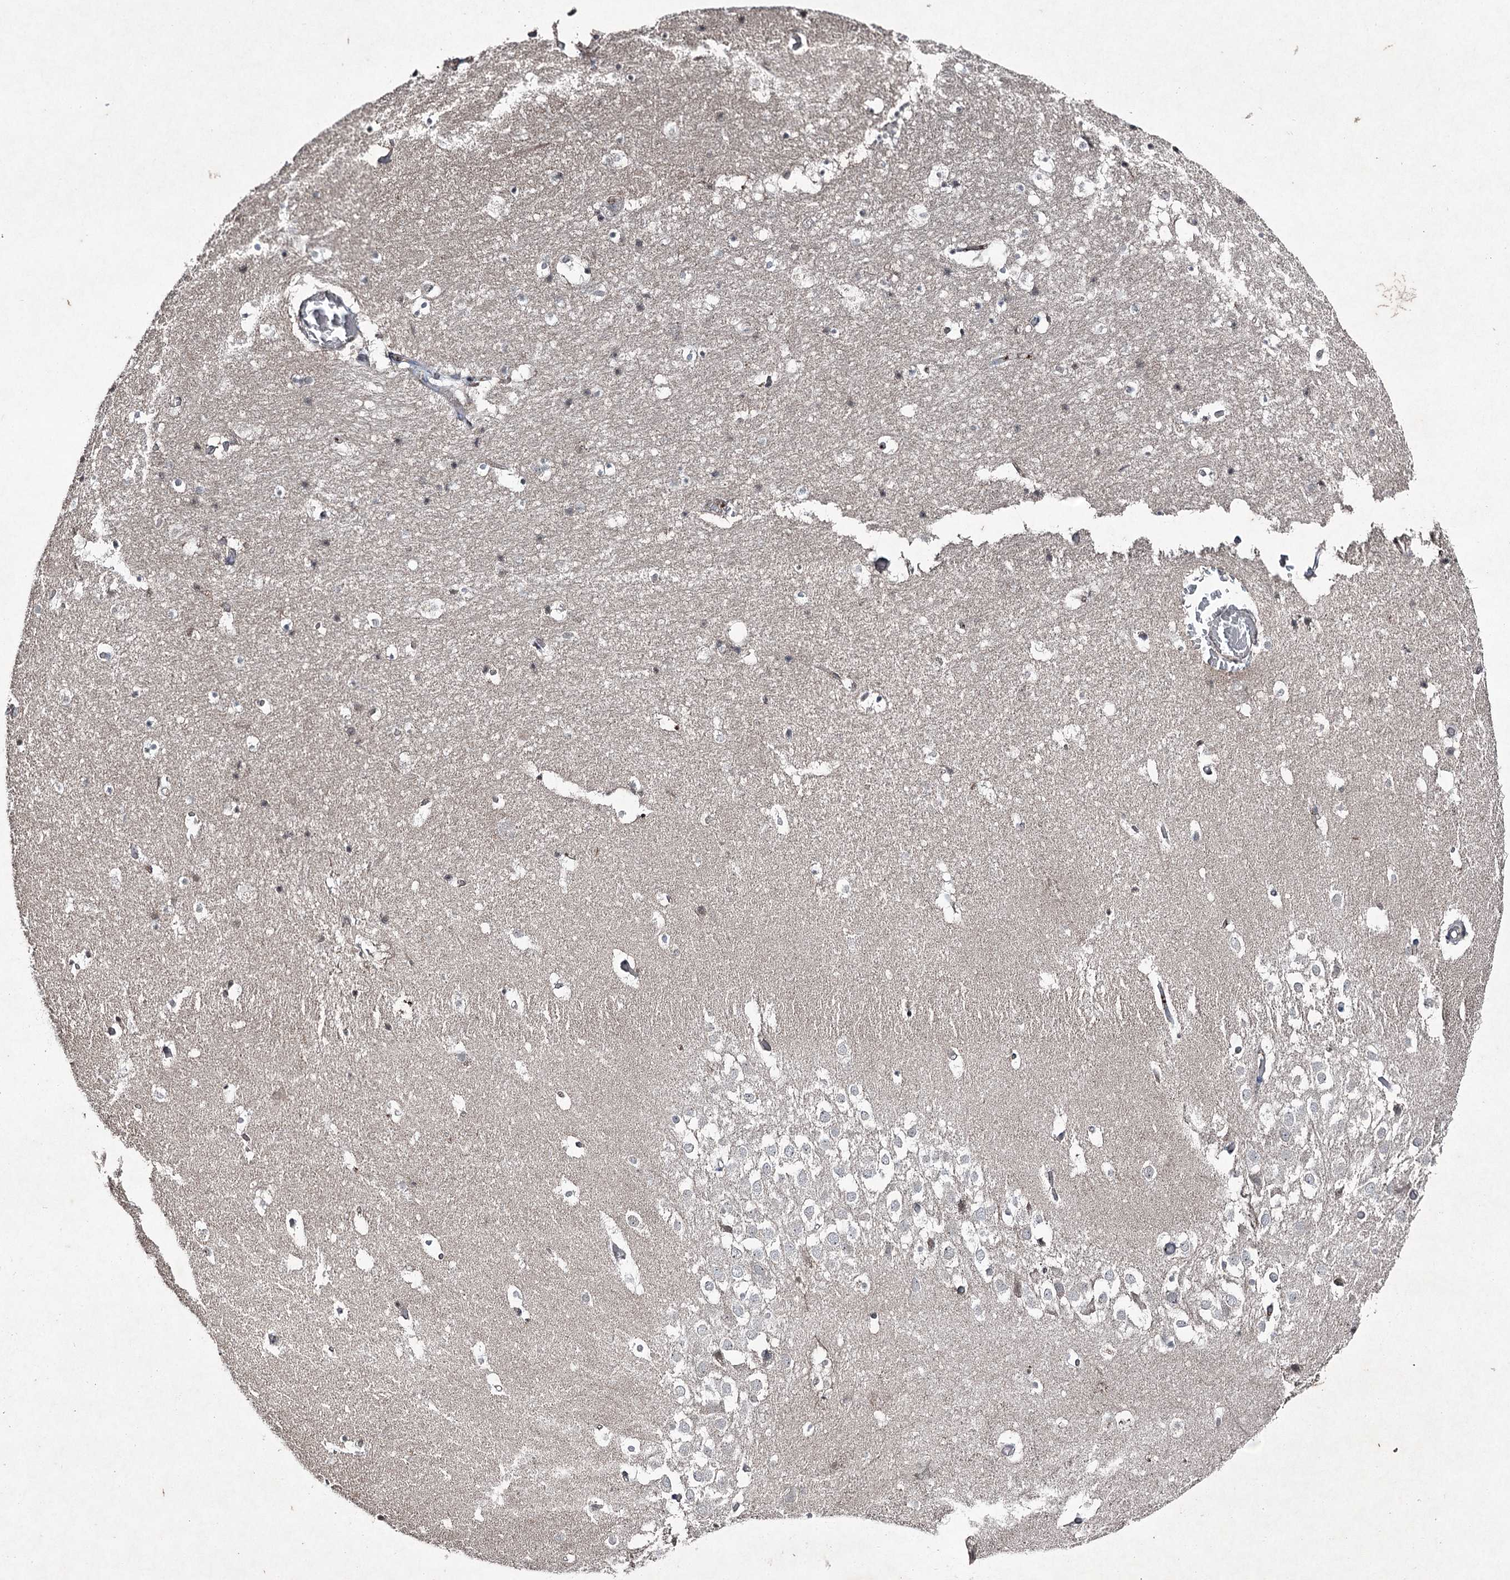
{"staining": {"intensity": "weak", "quantity": "<25%", "location": "nuclear"}, "tissue": "hippocampus", "cell_type": "Glial cells", "image_type": "normal", "snomed": [{"axis": "morphology", "description": "Normal tissue, NOS"}, {"axis": "topography", "description": "Hippocampus"}], "caption": "Protein analysis of benign hippocampus displays no significant positivity in glial cells. The staining was performed using DAB (3,3'-diaminobenzidine) to visualize the protein expression in brown, while the nuclei were stained in blue with hematoxylin (Magnification: 20x).", "gene": "PGLYRP2", "patient": {"sex": "female", "age": 52}}